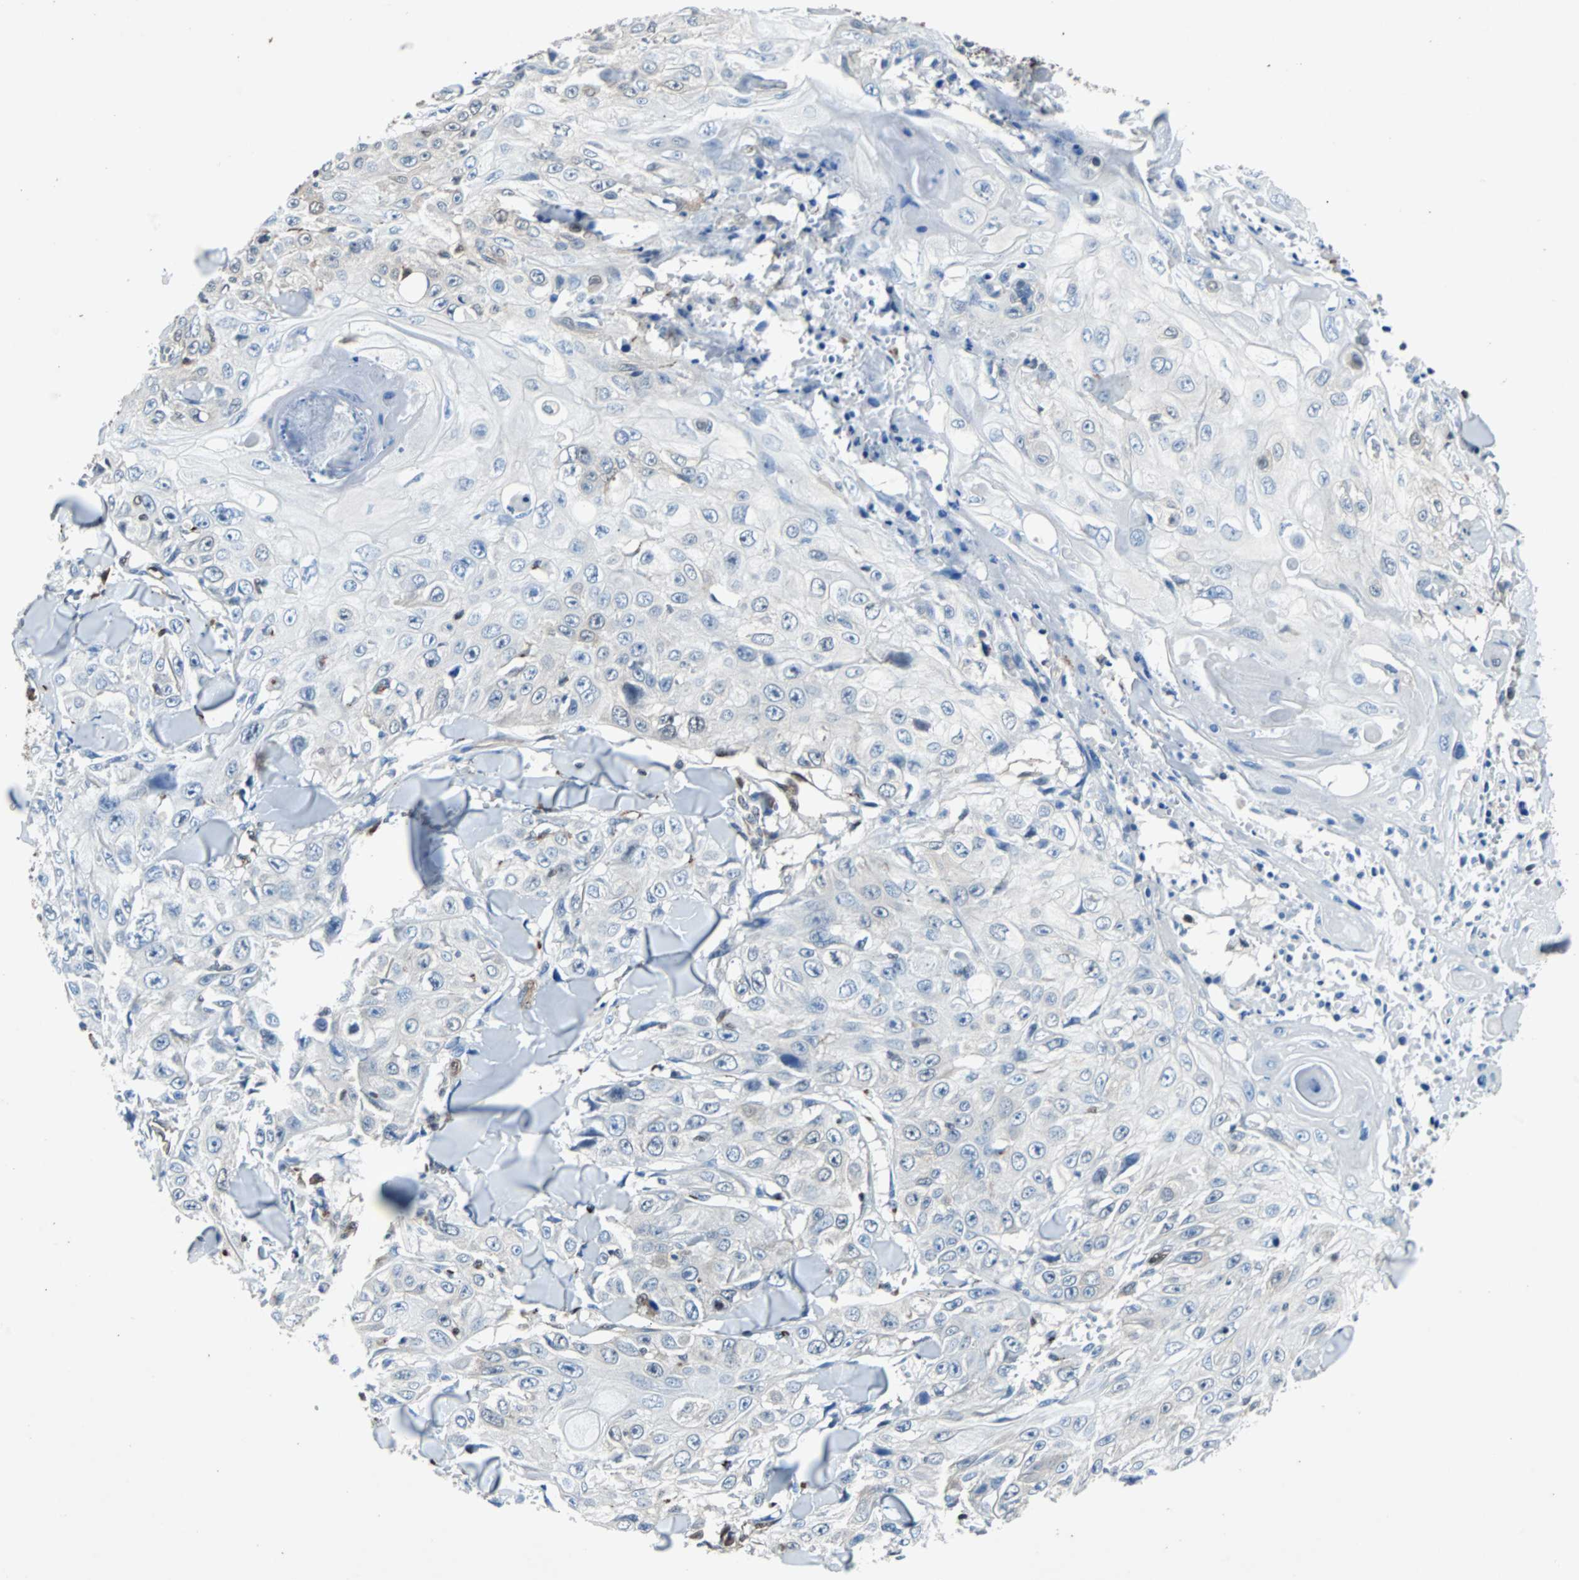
{"staining": {"intensity": "negative", "quantity": "none", "location": "none"}, "tissue": "skin cancer", "cell_type": "Tumor cells", "image_type": "cancer", "snomed": [{"axis": "morphology", "description": "Squamous cell carcinoma, NOS"}, {"axis": "topography", "description": "Skin"}], "caption": "Skin squamous cell carcinoma stained for a protein using IHC exhibits no positivity tumor cells.", "gene": "MAP2K6", "patient": {"sex": "male", "age": 86}}